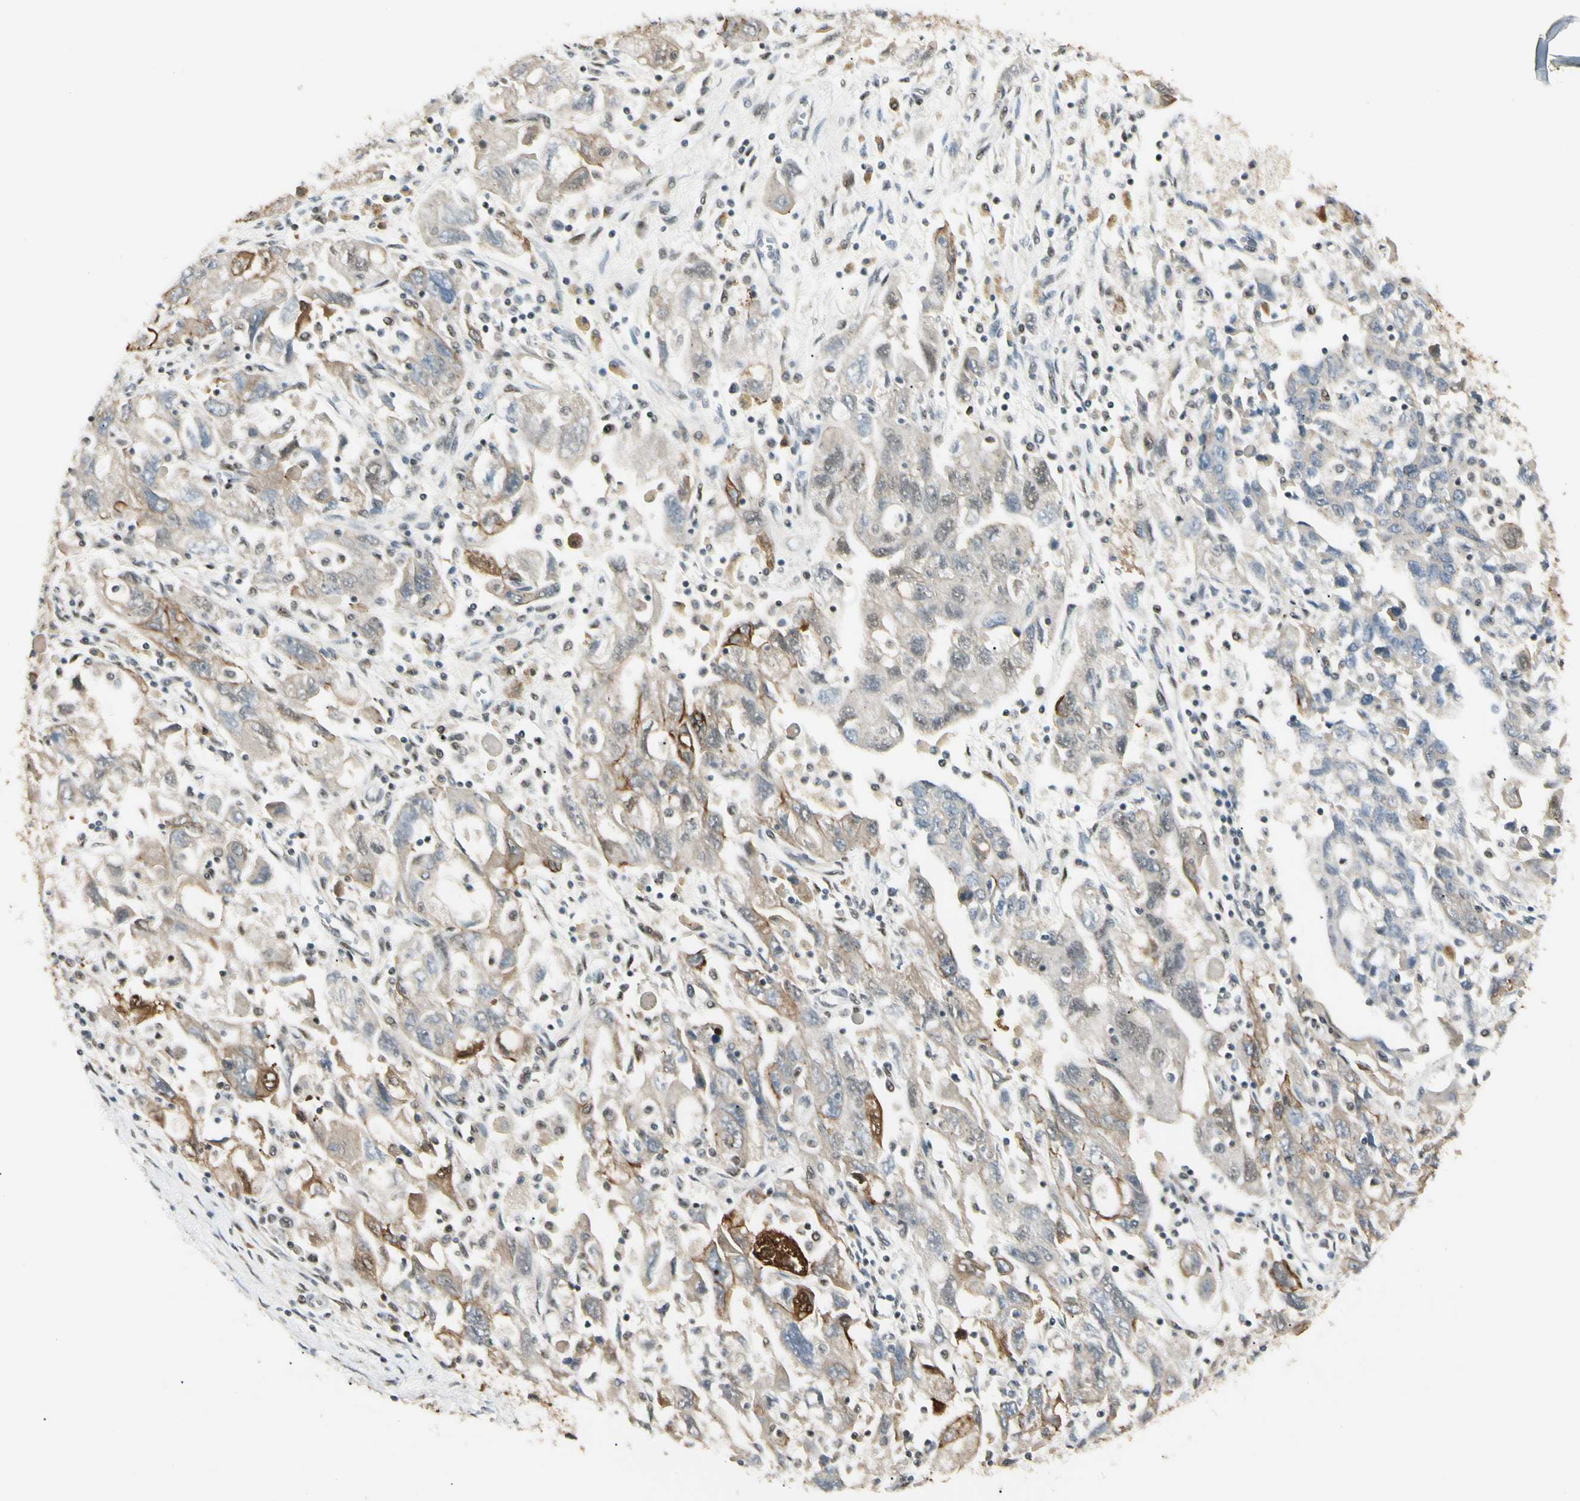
{"staining": {"intensity": "moderate", "quantity": "25%-75%", "location": "cytoplasmic/membranous"}, "tissue": "ovarian cancer", "cell_type": "Tumor cells", "image_type": "cancer", "snomed": [{"axis": "morphology", "description": "Carcinoma, NOS"}, {"axis": "morphology", "description": "Cystadenocarcinoma, serous, NOS"}, {"axis": "topography", "description": "Ovary"}], "caption": "Ovarian cancer (serous cystadenocarcinoma) tissue reveals moderate cytoplasmic/membranous staining in approximately 25%-75% of tumor cells", "gene": "ATXN1", "patient": {"sex": "female", "age": 69}}